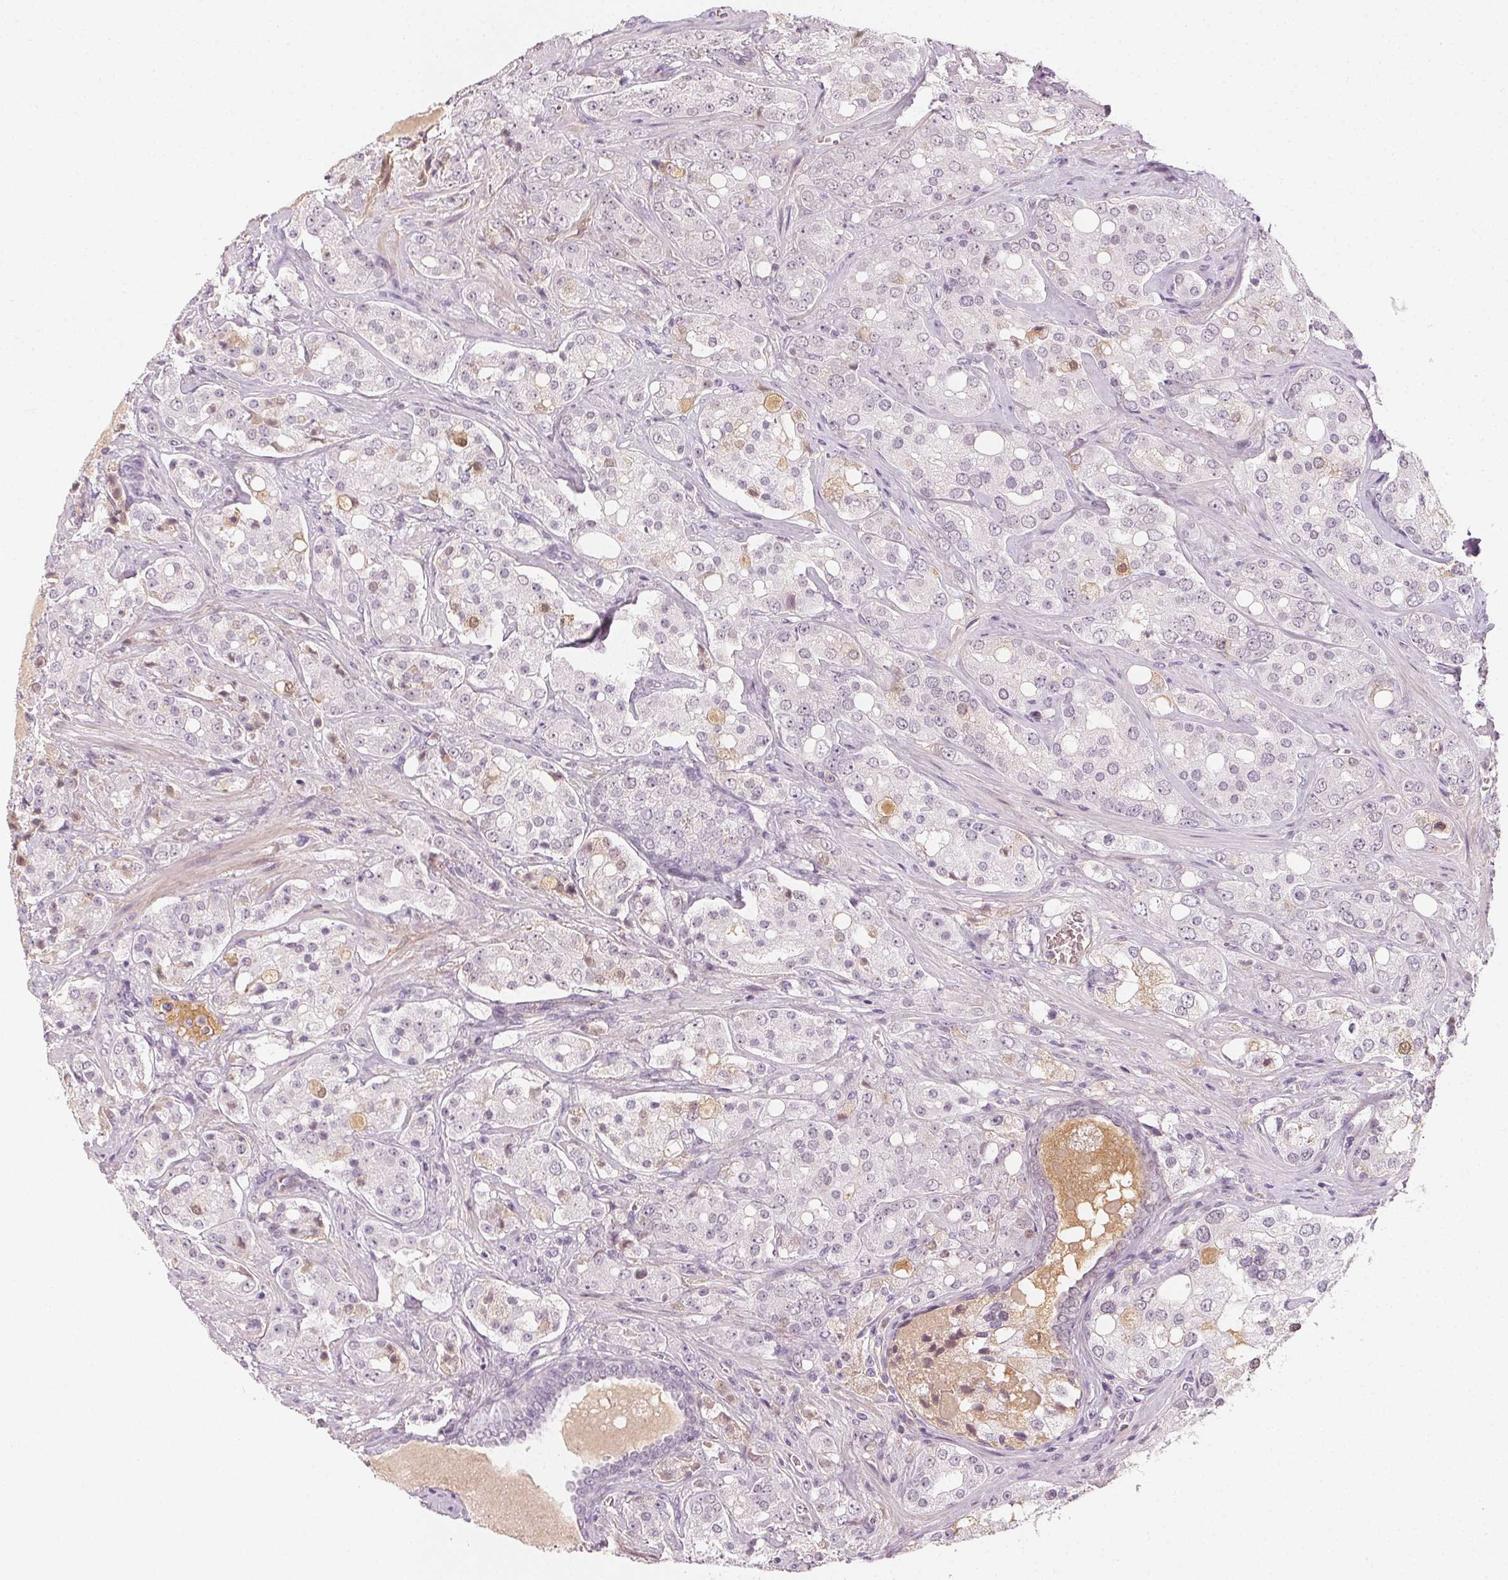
{"staining": {"intensity": "weak", "quantity": "<25%", "location": "cytoplasmic/membranous,nuclear"}, "tissue": "prostate cancer", "cell_type": "Tumor cells", "image_type": "cancer", "snomed": [{"axis": "morphology", "description": "Adenocarcinoma, High grade"}, {"axis": "topography", "description": "Prostate"}], "caption": "The micrograph reveals no staining of tumor cells in prostate adenocarcinoma (high-grade). Nuclei are stained in blue.", "gene": "AFM", "patient": {"sex": "male", "age": 67}}